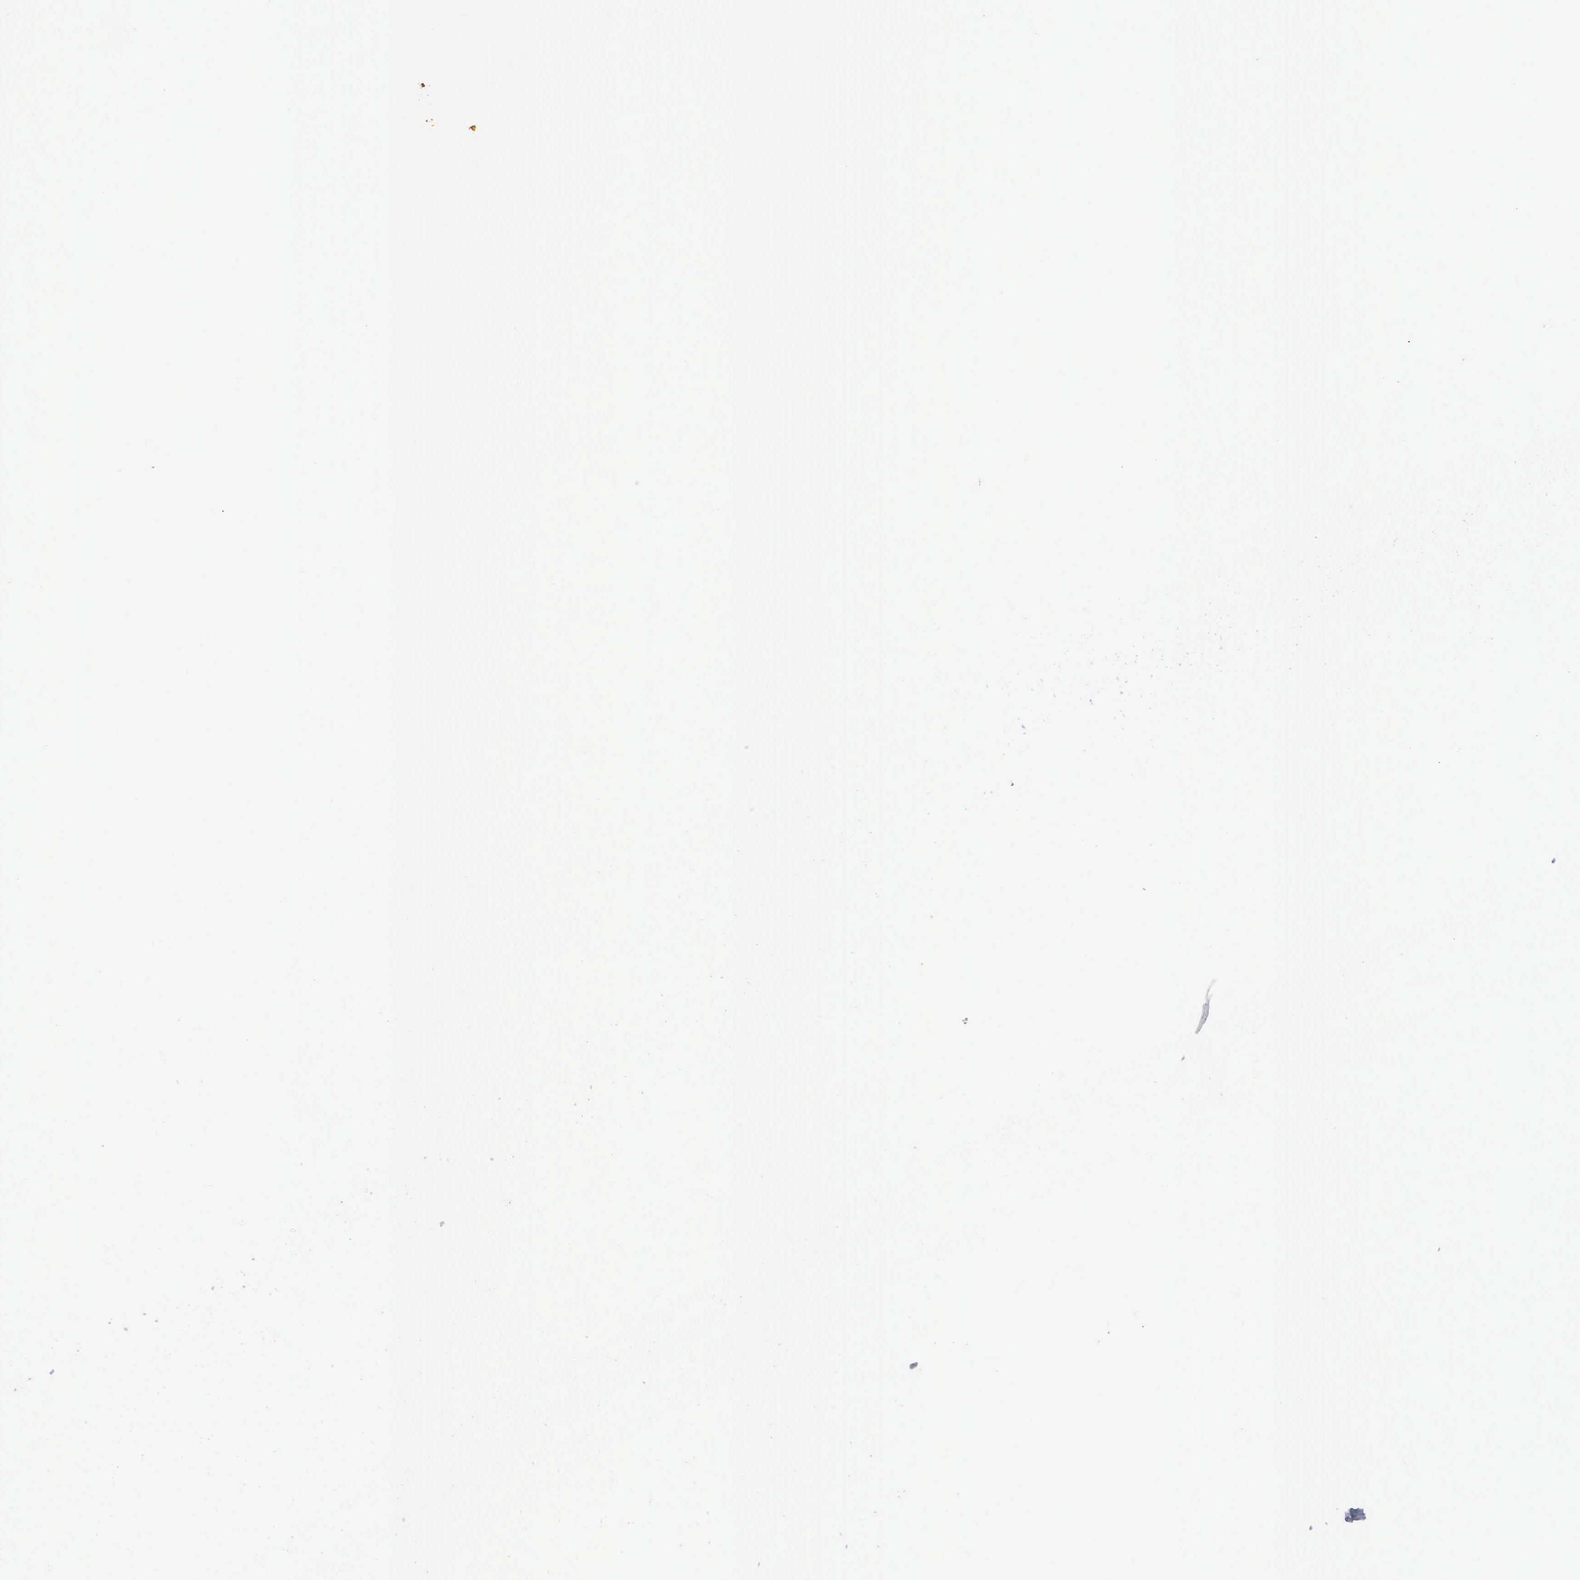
{"staining": {"intensity": "weak", "quantity": "<25%", "location": "cytoplasmic/membranous"}, "tissue": "vagina", "cell_type": "Squamous epithelial cells", "image_type": "normal", "snomed": [{"axis": "morphology", "description": "Normal tissue, NOS"}, {"axis": "topography", "description": "Vagina"}], "caption": "Immunohistochemical staining of benign human vagina shows no significant expression in squamous epithelial cells. Brightfield microscopy of IHC stained with DAB (brown) and hematoxylin (blue), captured at high magnification.", "gene": "CEP170B", "patient": {"sex": "female", "age": 46}}